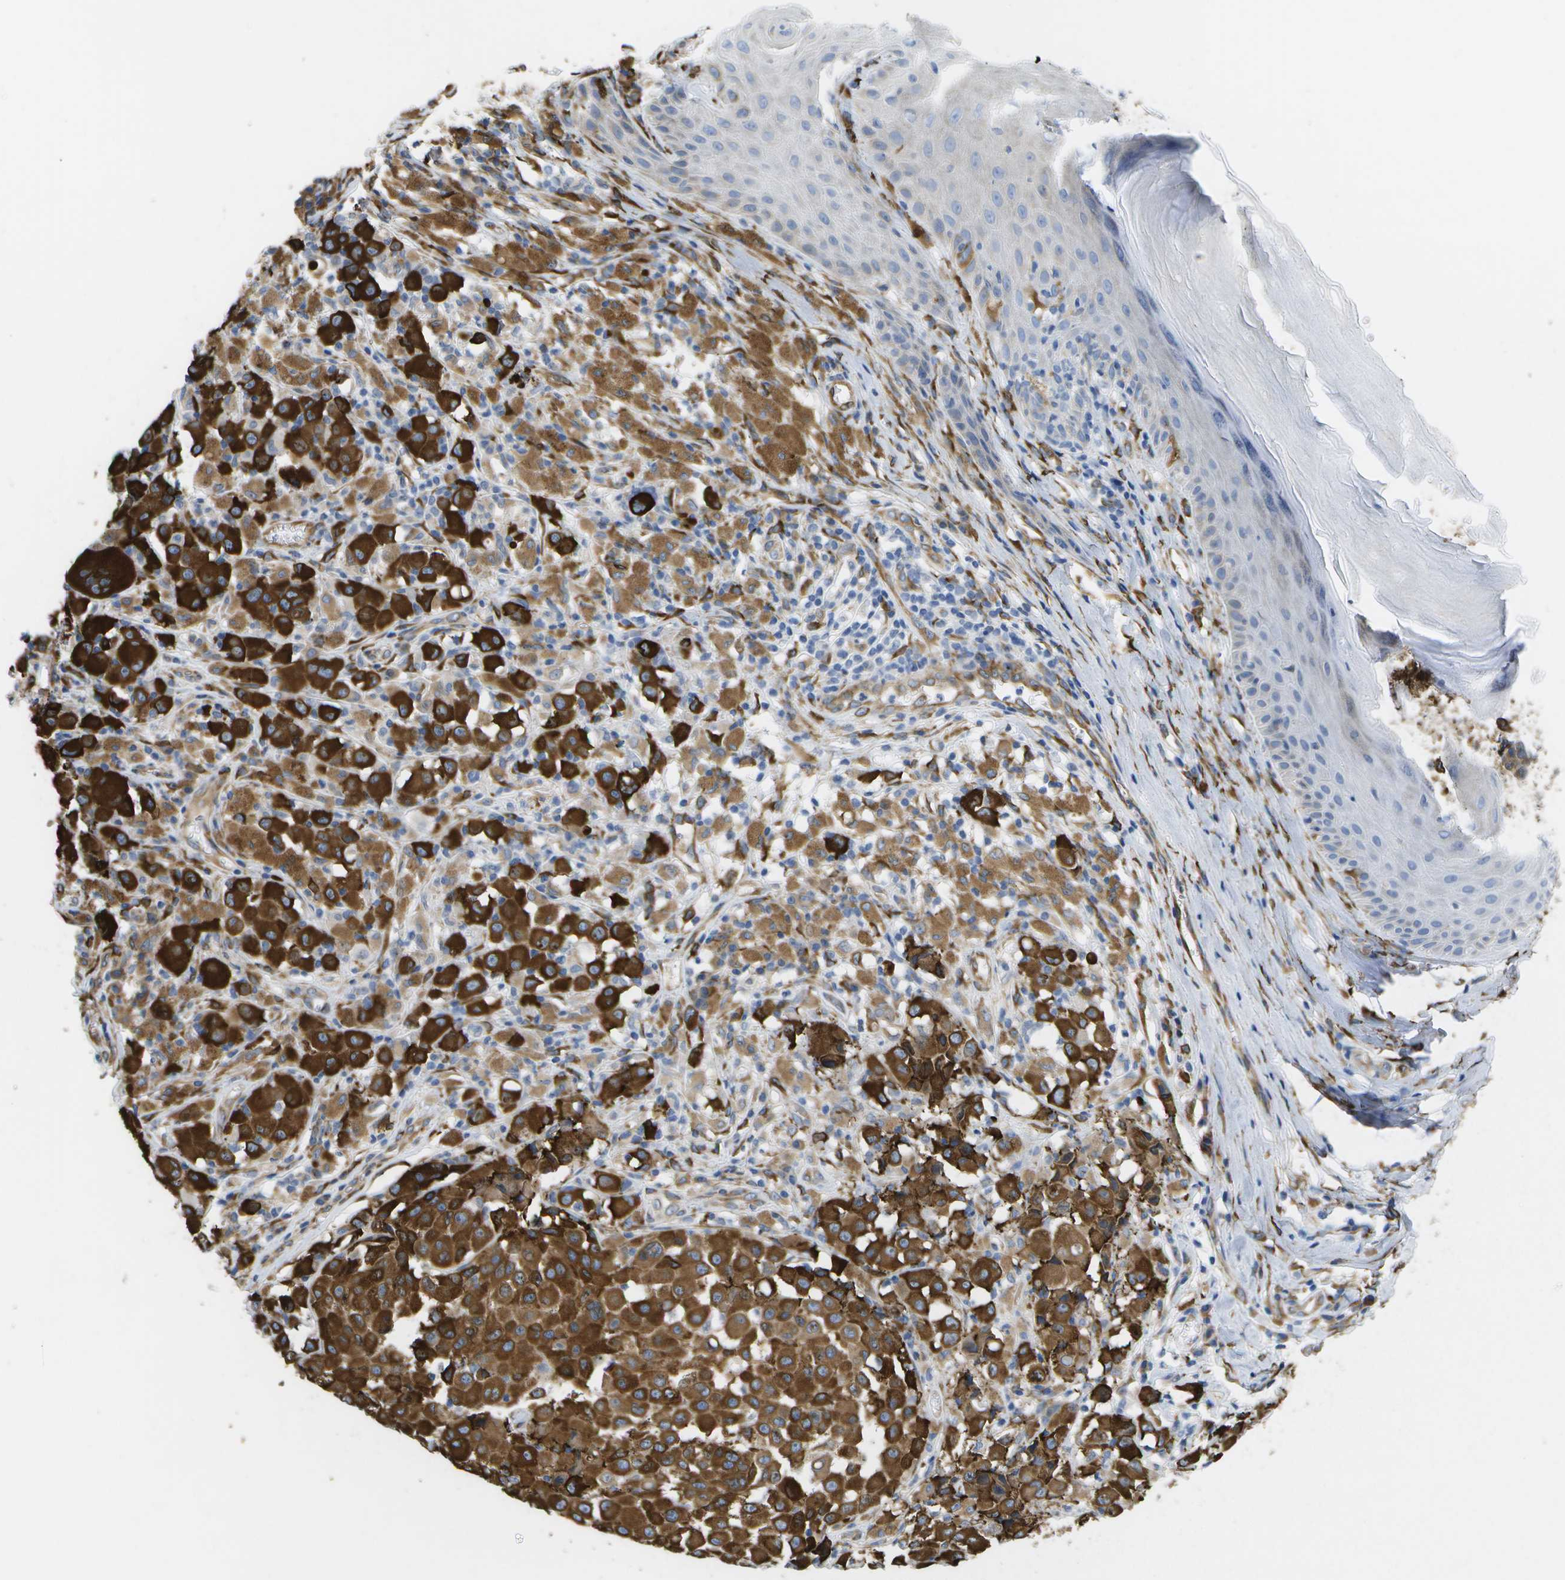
{"staining": {"intensity": "strong", "quantity": ">75%", "location": "cytoplasmic/membranous"}, "tissue": "melanoma", "cell_type": "Tumor cells", "image_type": "cancer", "snomed": [{"axis": "morphology", "description": "Malignant melanoma, NOS"}, {"axis": "topography", "description": "Skin"}], "caption": "Immunohistochemical staining of melanoma shows high levels of strong cytoplasmic/membranous protein positivity in approximately >75% of tumor cells. (DAB (3,3'-diaminobenzidine) = brown stain, brightfield microscopy at high magnification).", "gene": "ZDHHC17", "patient": {"sex": "male", "age": 84}}